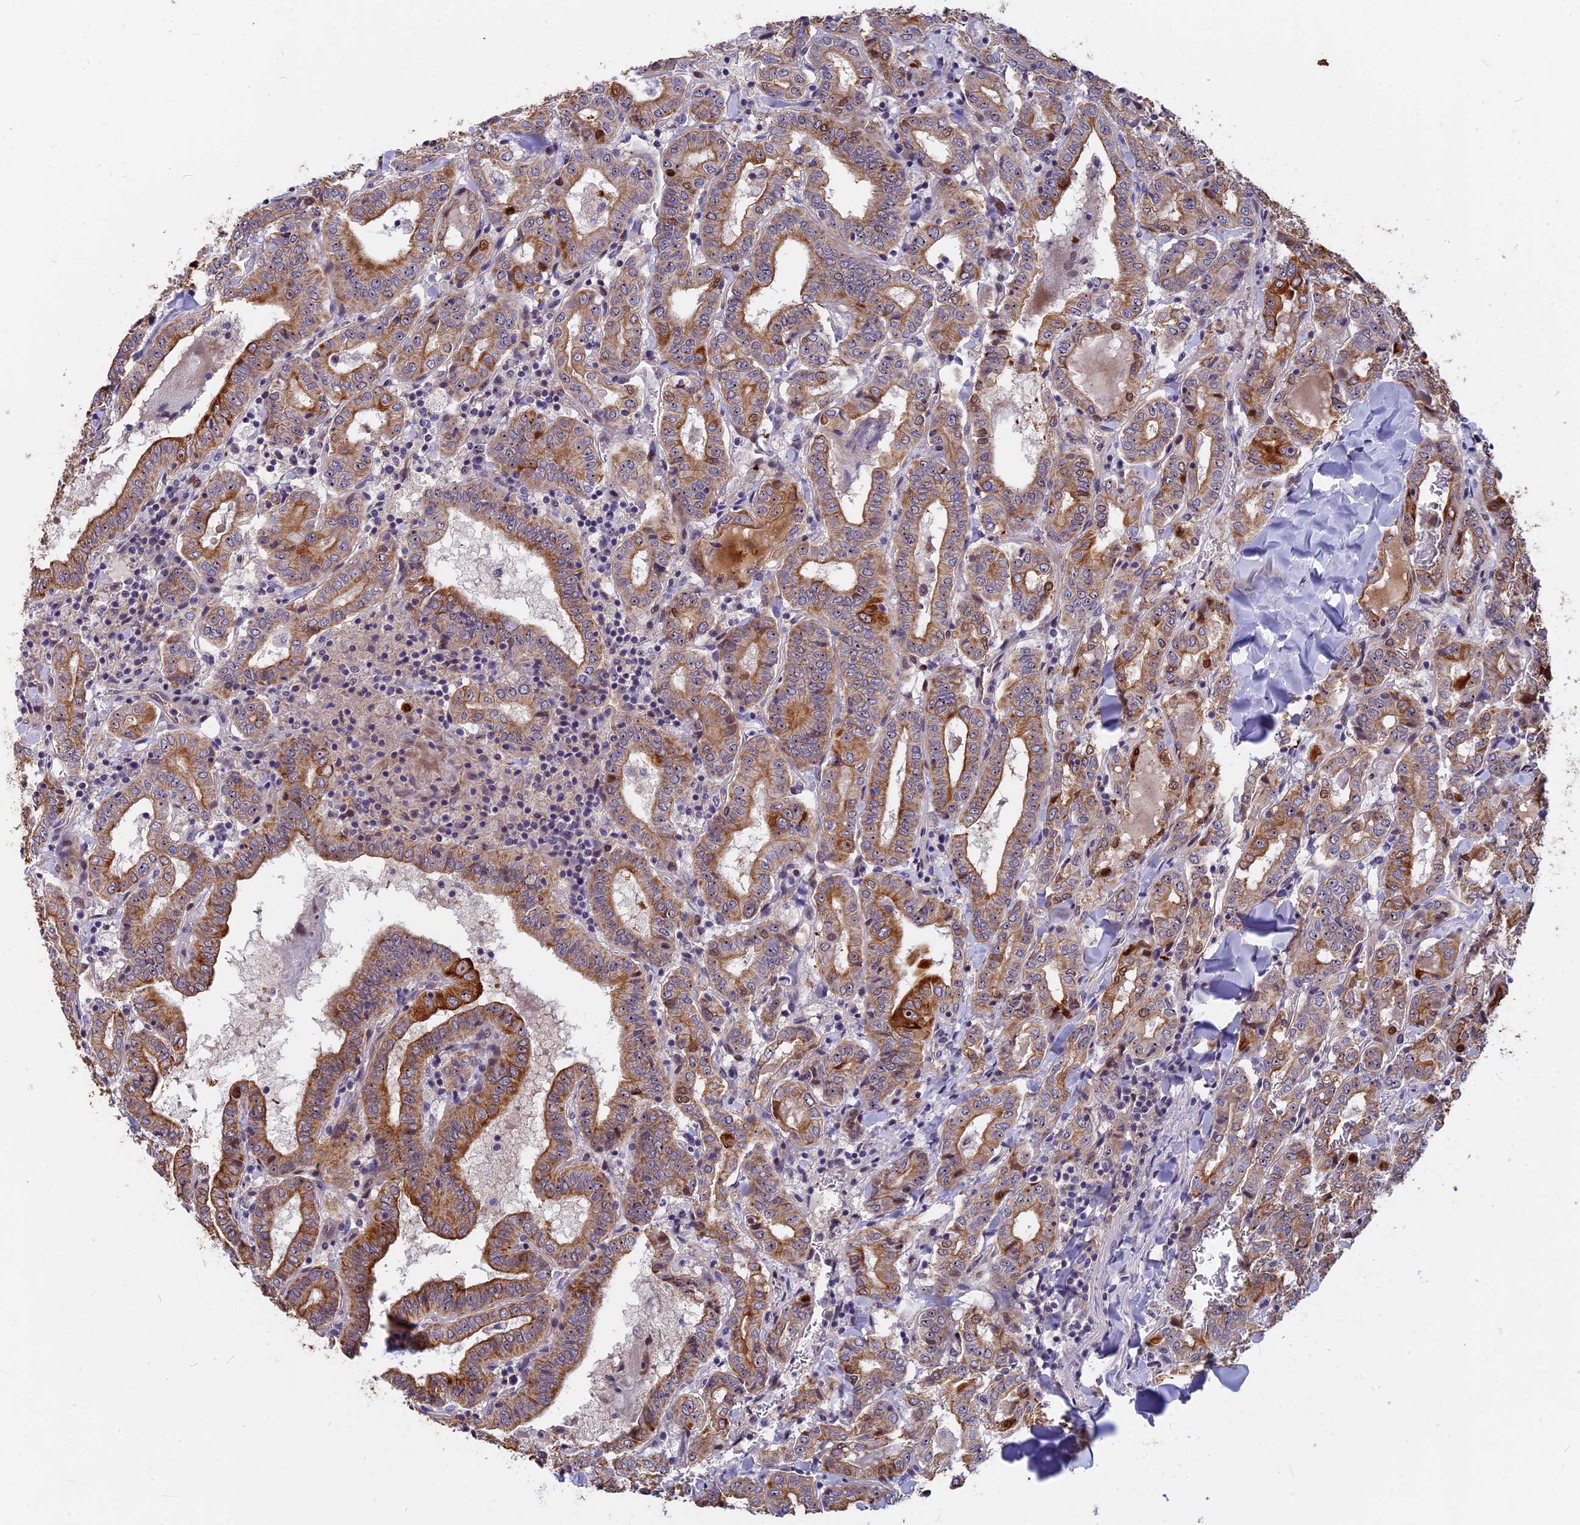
{"staining": {"intensity": "moderate", "quantity": ">75%", "location": "cytoplasmic/membranous"}, "tissue": "thyroid cancer", "cell_type": "Tumor cells", "image_type": "cancer", "snomed": [{"axis": "morphology", "description": "Papillary adenocarcinoma, NOS"}, {"axis": "topography", "description": "Thyroid gland"}], "caption": "The immunohistochemical stain labels moderate cytoplasmic/membranous positivity in tumor cells of papillary adenocarcinoma (thyroid) tissue.", "gene": "ANKRD34B", "patient": {"sex": "female", "age": 72}}